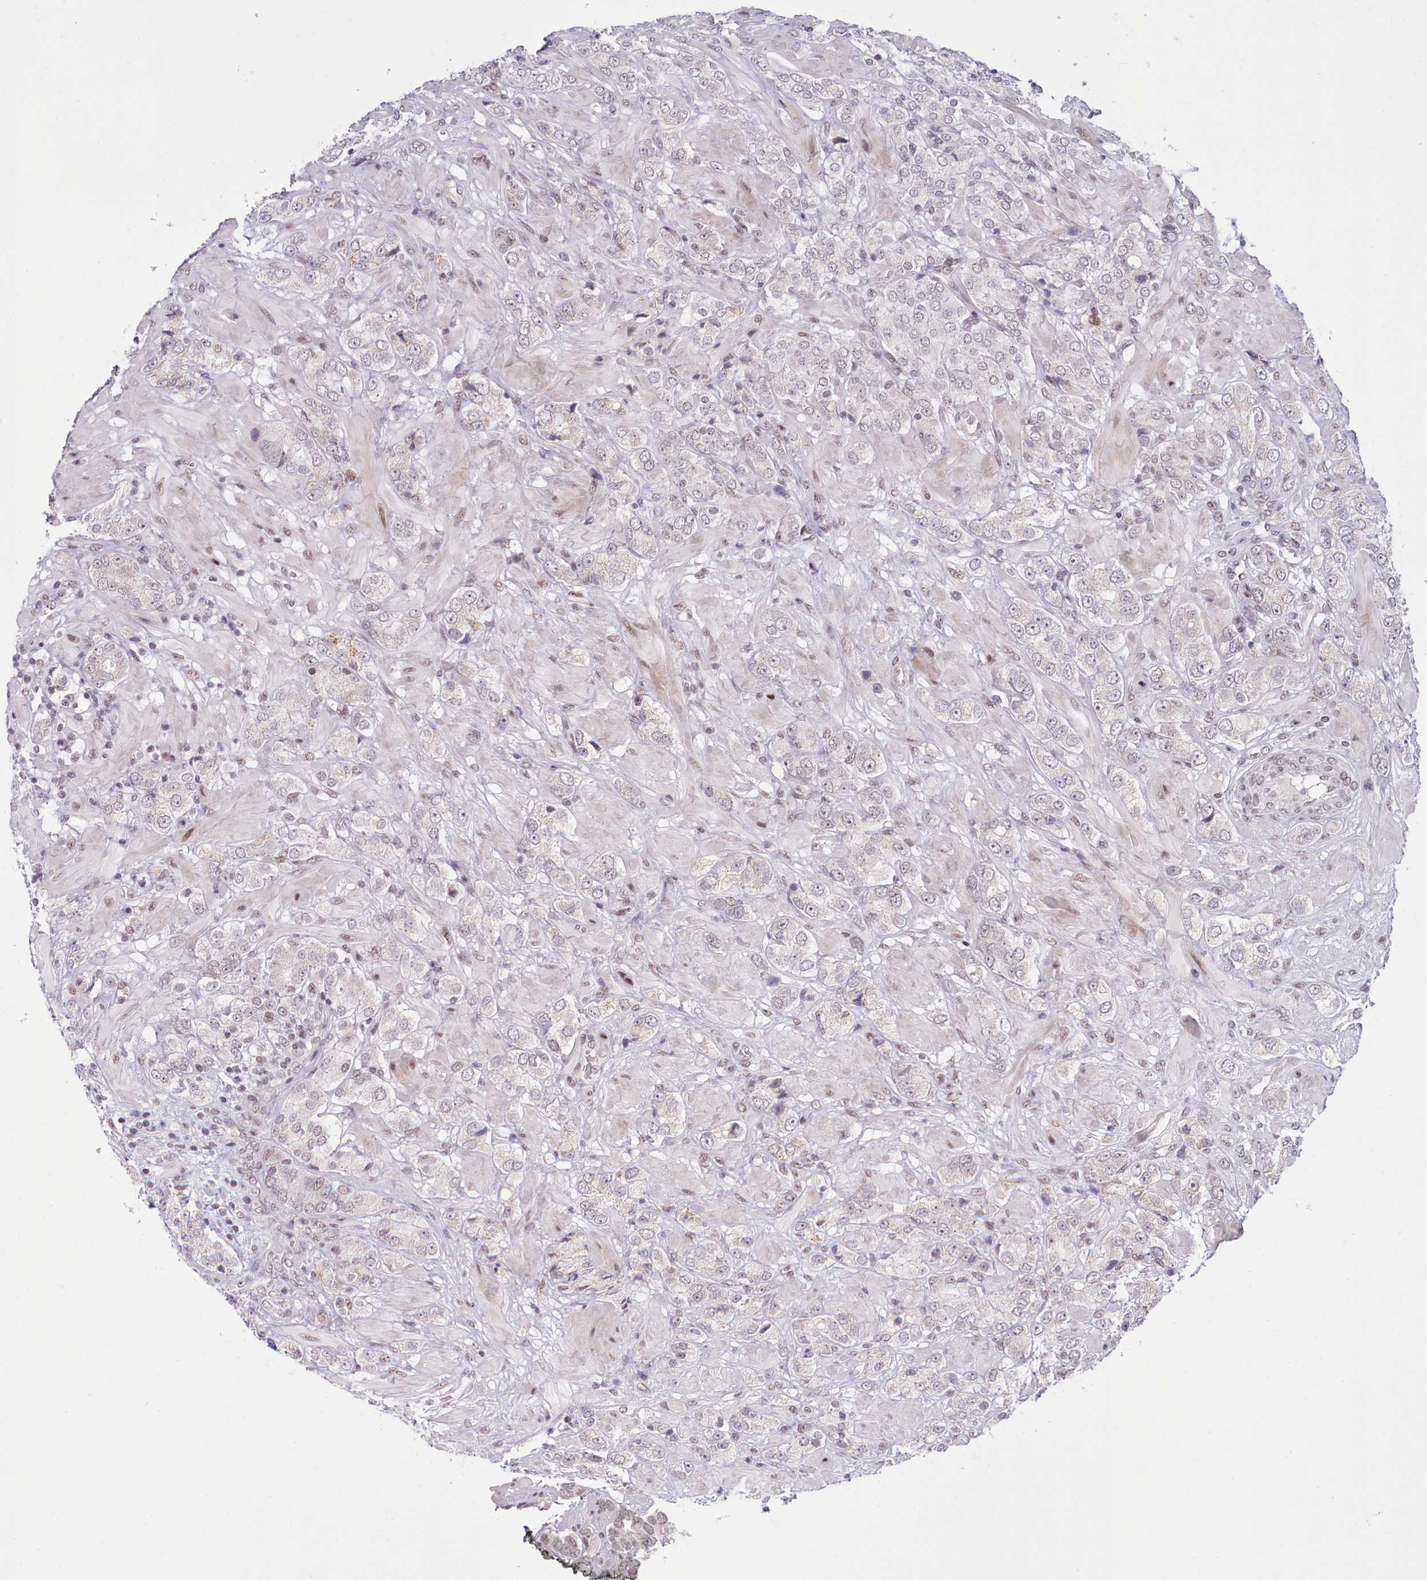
{"staining": {"intensity": "weak", "quantity": "<25%", "location": "nuclear"}, "tissue": "prostate cancer", "cell_type": "Tumor cells", "image_type": "cancer", "snomed": [{"axis": "morphology", "description": "Adenocarcinoma, High grade"}, {"axis": "topography", "description": "Prostate and seminal vesicle, NOS"}], "caption": "Histopathology image shows no protein expression in tumor cells of prostate cancer (high-grade adenocarcinoma) tissue.", "gene": "RFX1", "patient": {"sex": "male", "age": 64}}